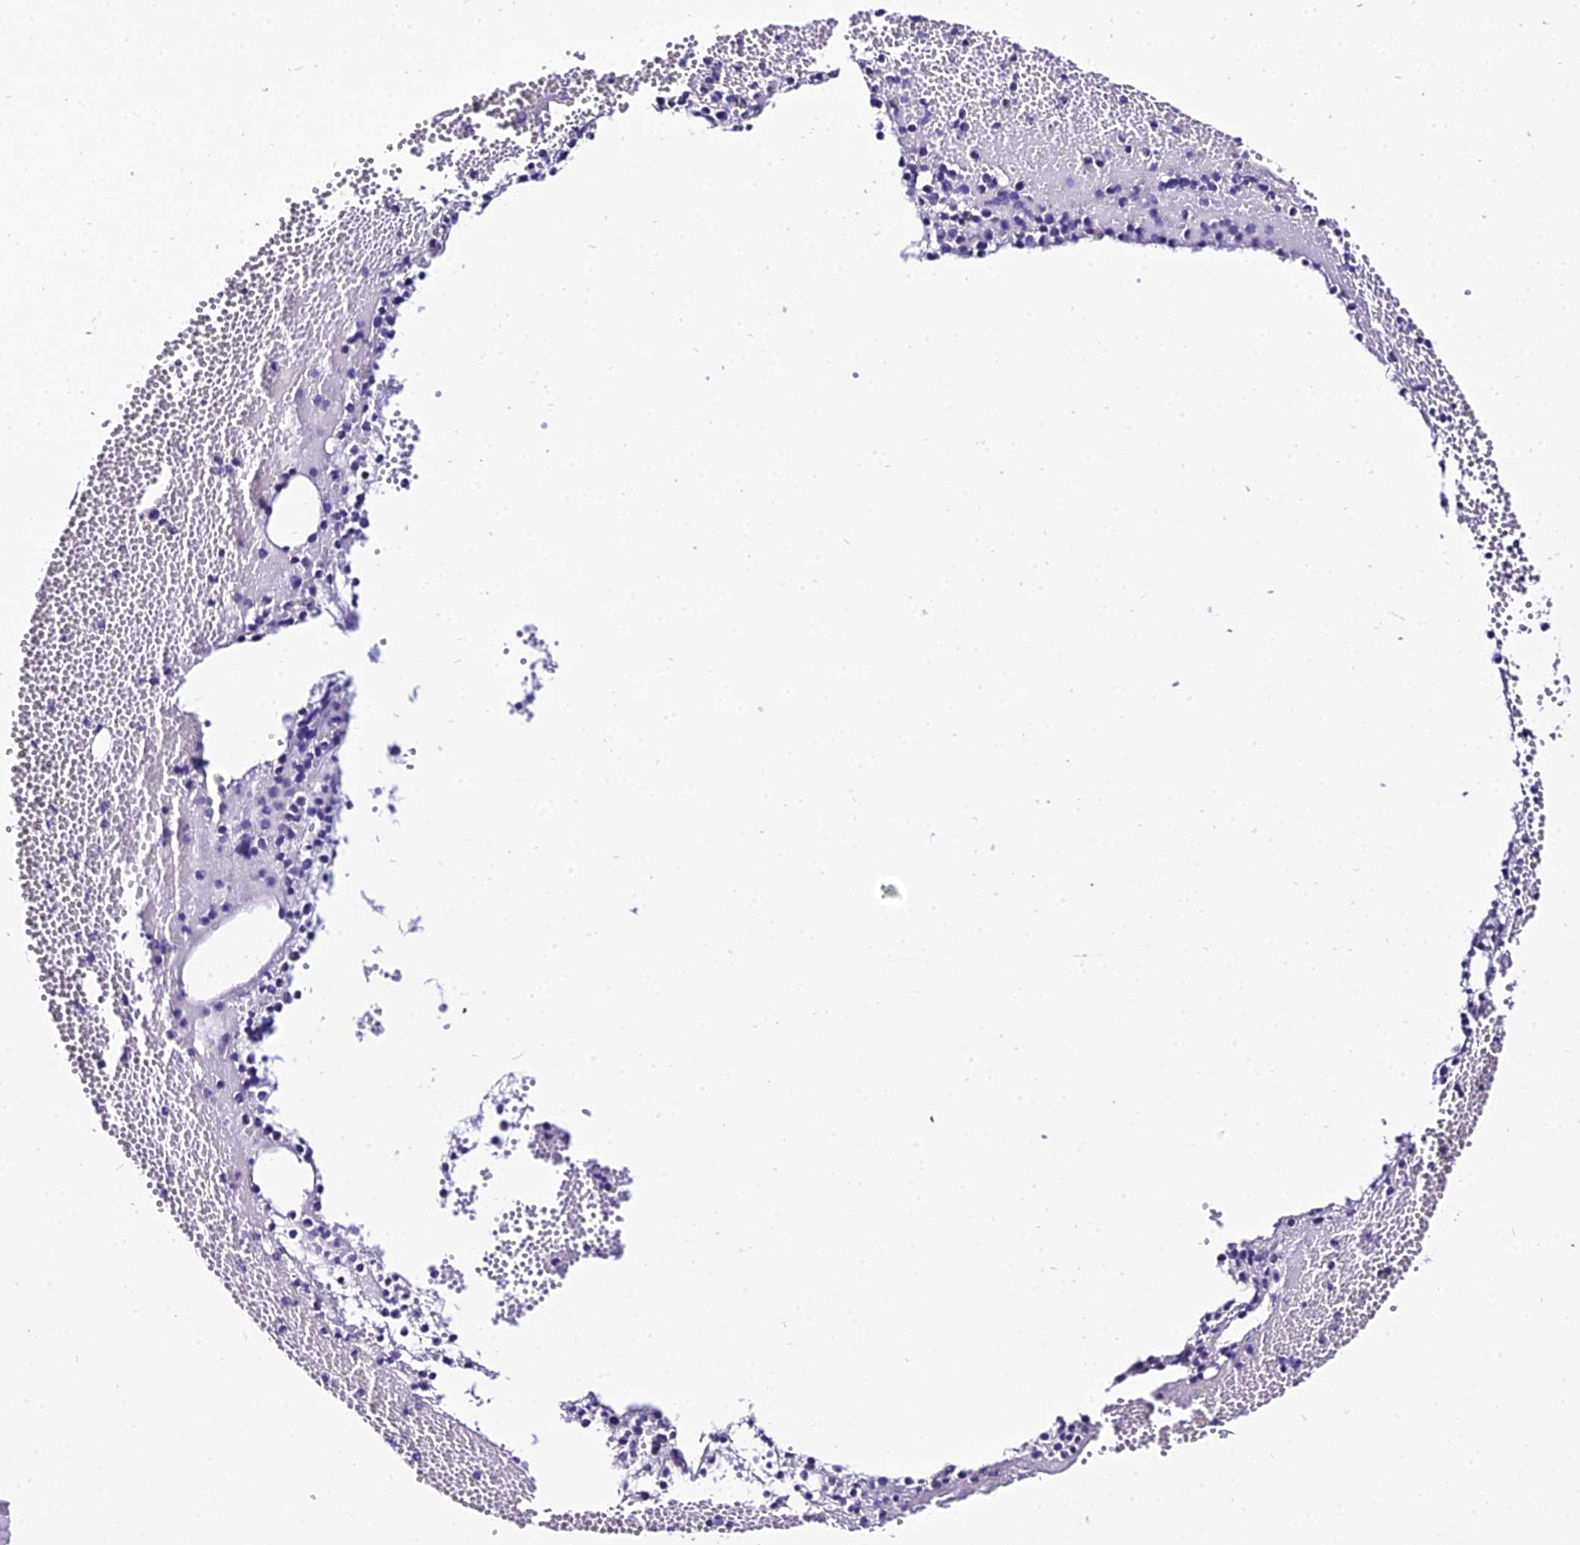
{"staining": {"intensity": "negative", "quantity": "none", "location": "none"}, "tissue": "bone marrow", "cell_type": "Hematopoietic cells", "image_type": "normal", "snomed": [{"axis": "morphology", "description": "Normal tissue, NOS"}, {"axis": "topography", "description": "Bone marrow"}], "caption": "IHC micrograph of normal bone marrow: bone marrow stained with DAB displays no significant protein positivity in hematopoietic cells.", "gene": "SHQ1", "patient": {"sex": "female", "age": 77}}